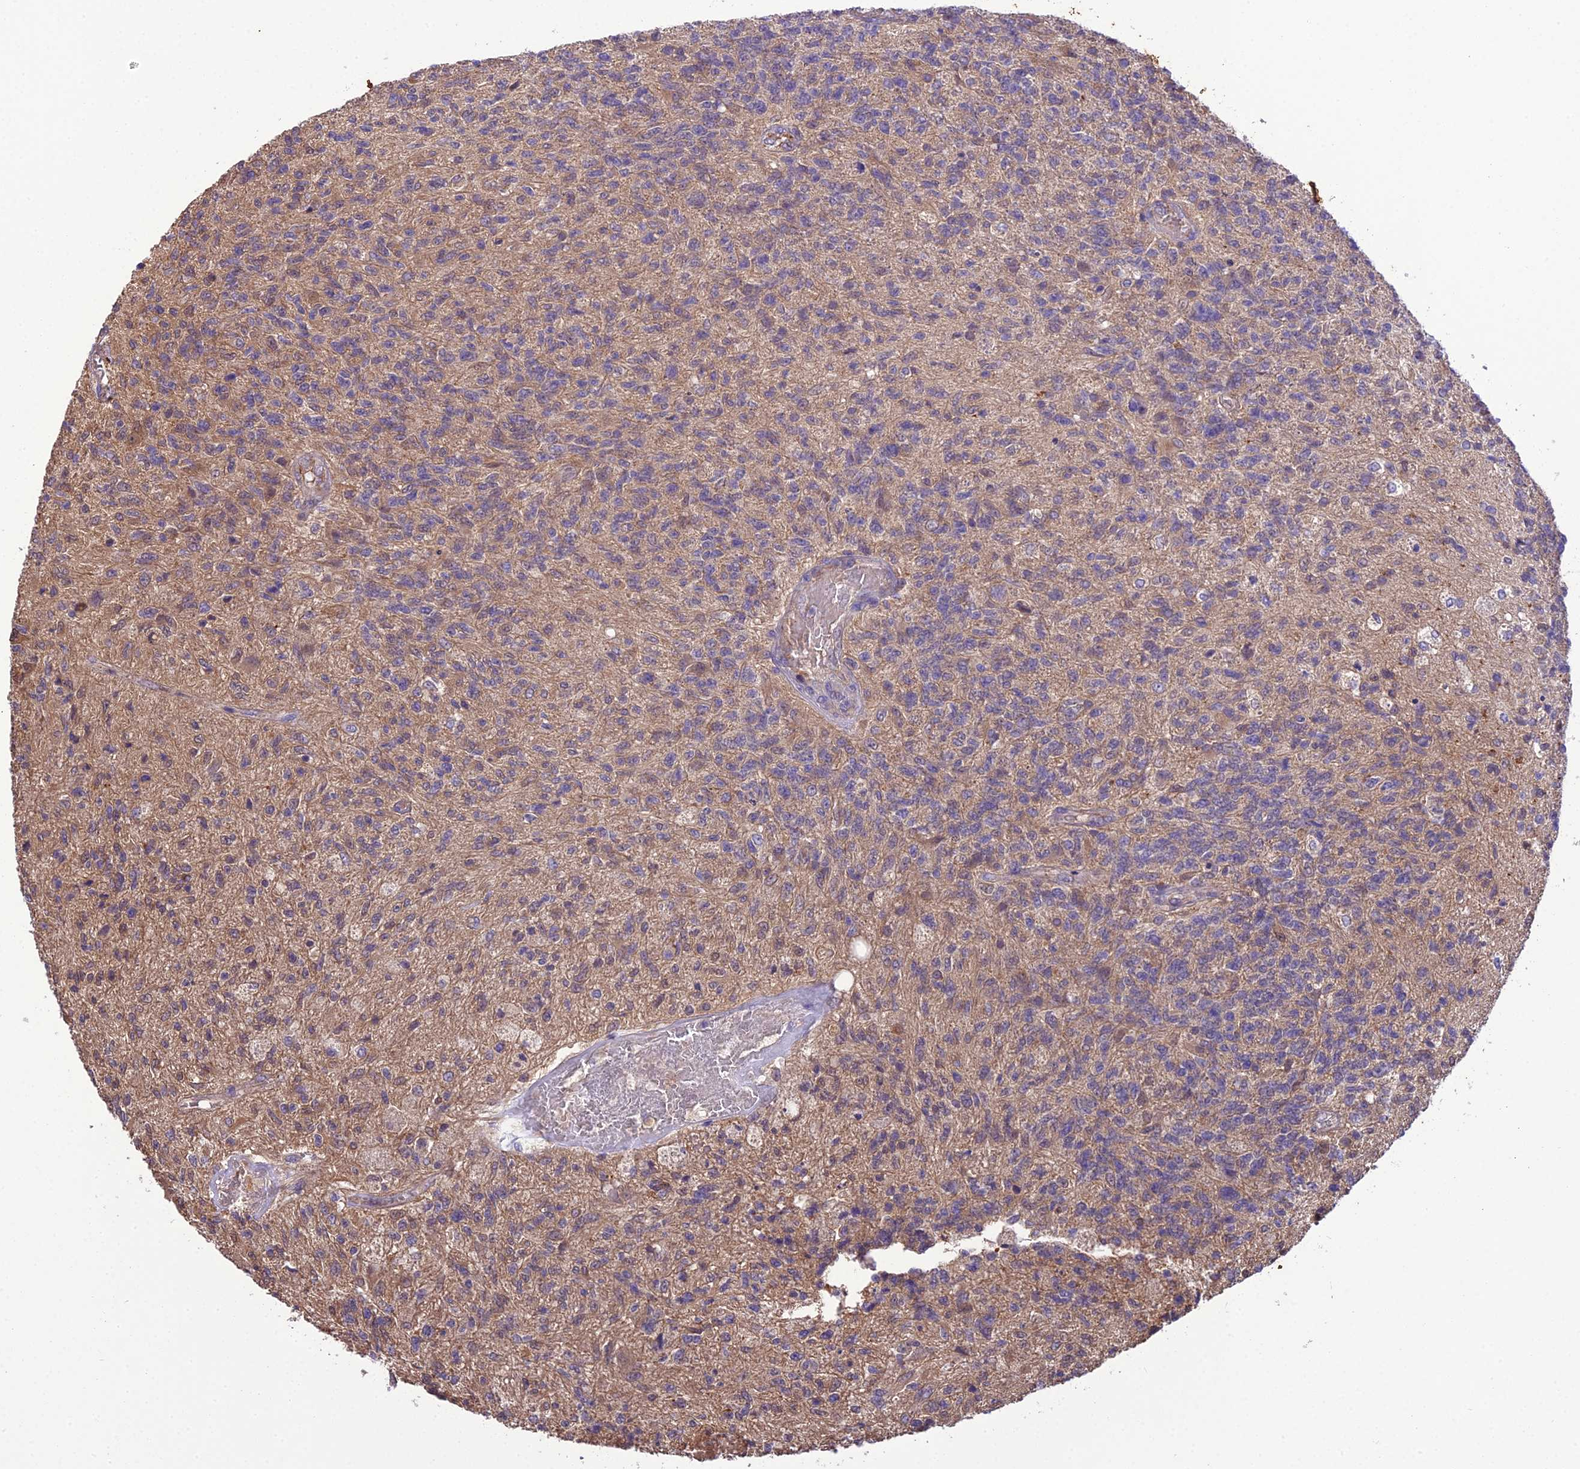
{"staining": {"intensity": "weak", "quantity": "25%-75%", "location": "cytoplasmic/membranous"}, "tissue": "glioma", "cell_type": "Tumor cells", "image_type": "cancer", "snomed": [{"axis": "morphology", "description": "Glioma, malignant, High grade"}, {"axis": "topography", "description": "Brain"}], "caption": "Immunohistochemistry image of human glioma stained for a protein (brown), which shows low levels of weak cytoplasmic/membranous staining in approximately 25%-75% of tumor cells.", "gene": "BORCS6", "patient": {"sex": "male", "age": 56}}